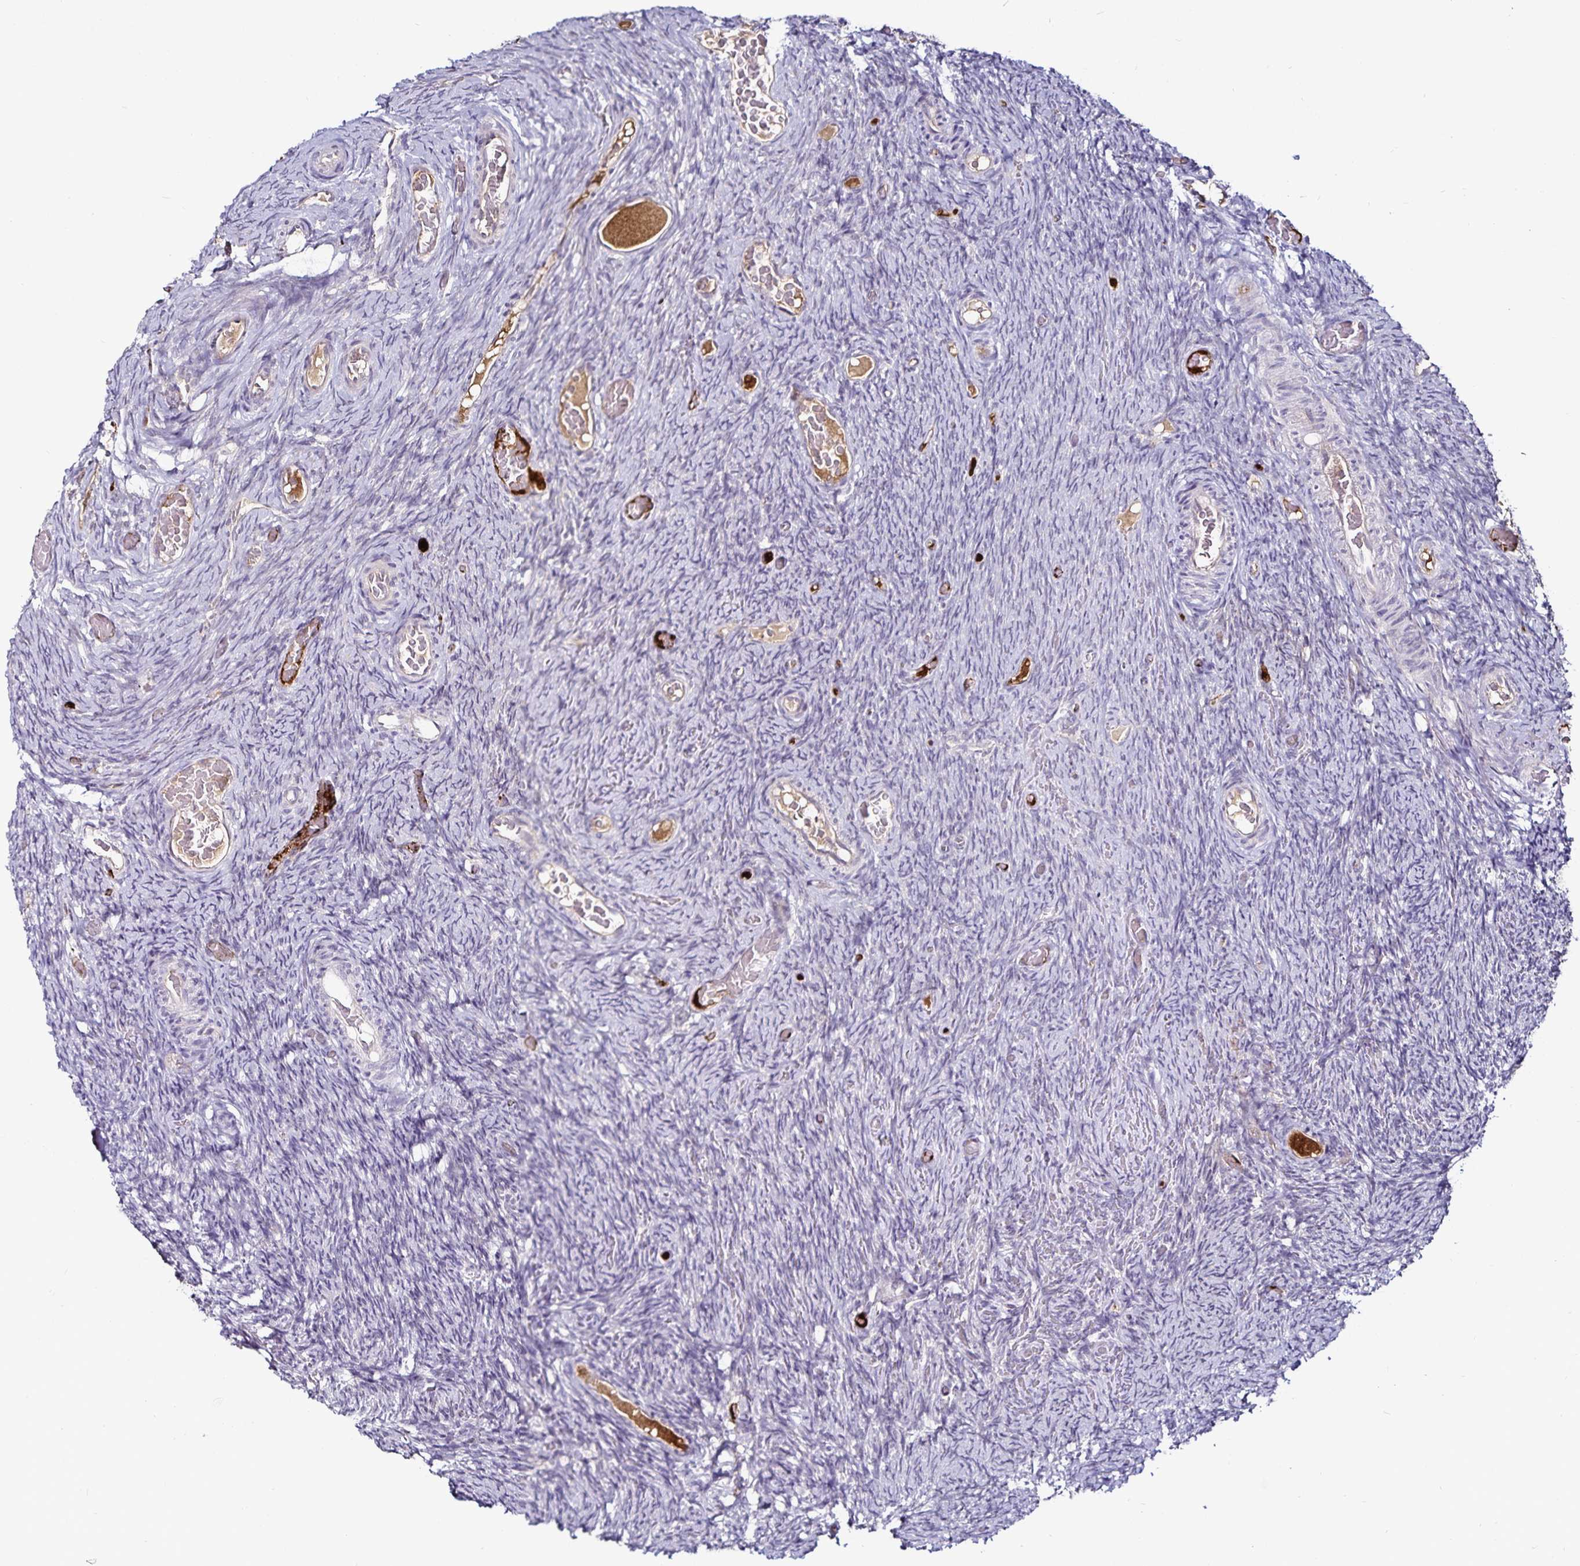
{"staining": {"intensity": "negative", "quantity": "none", "location": "none"}, "tissue": "ovary", "cell_type": "Ovarian stroma cells", "image_type": "normal", "snomed": [{"axis": "morphology", "description": "Normal tissue, NOS"}, {"axis": "topography", "description": "Ovary"}], "caption": "The immunohistochemistry (IHC) image has no significant staining in ovarian stroma cells of ovary.", "gene": "ACSL5", "patient": {"sex": "female", "age": 34}}